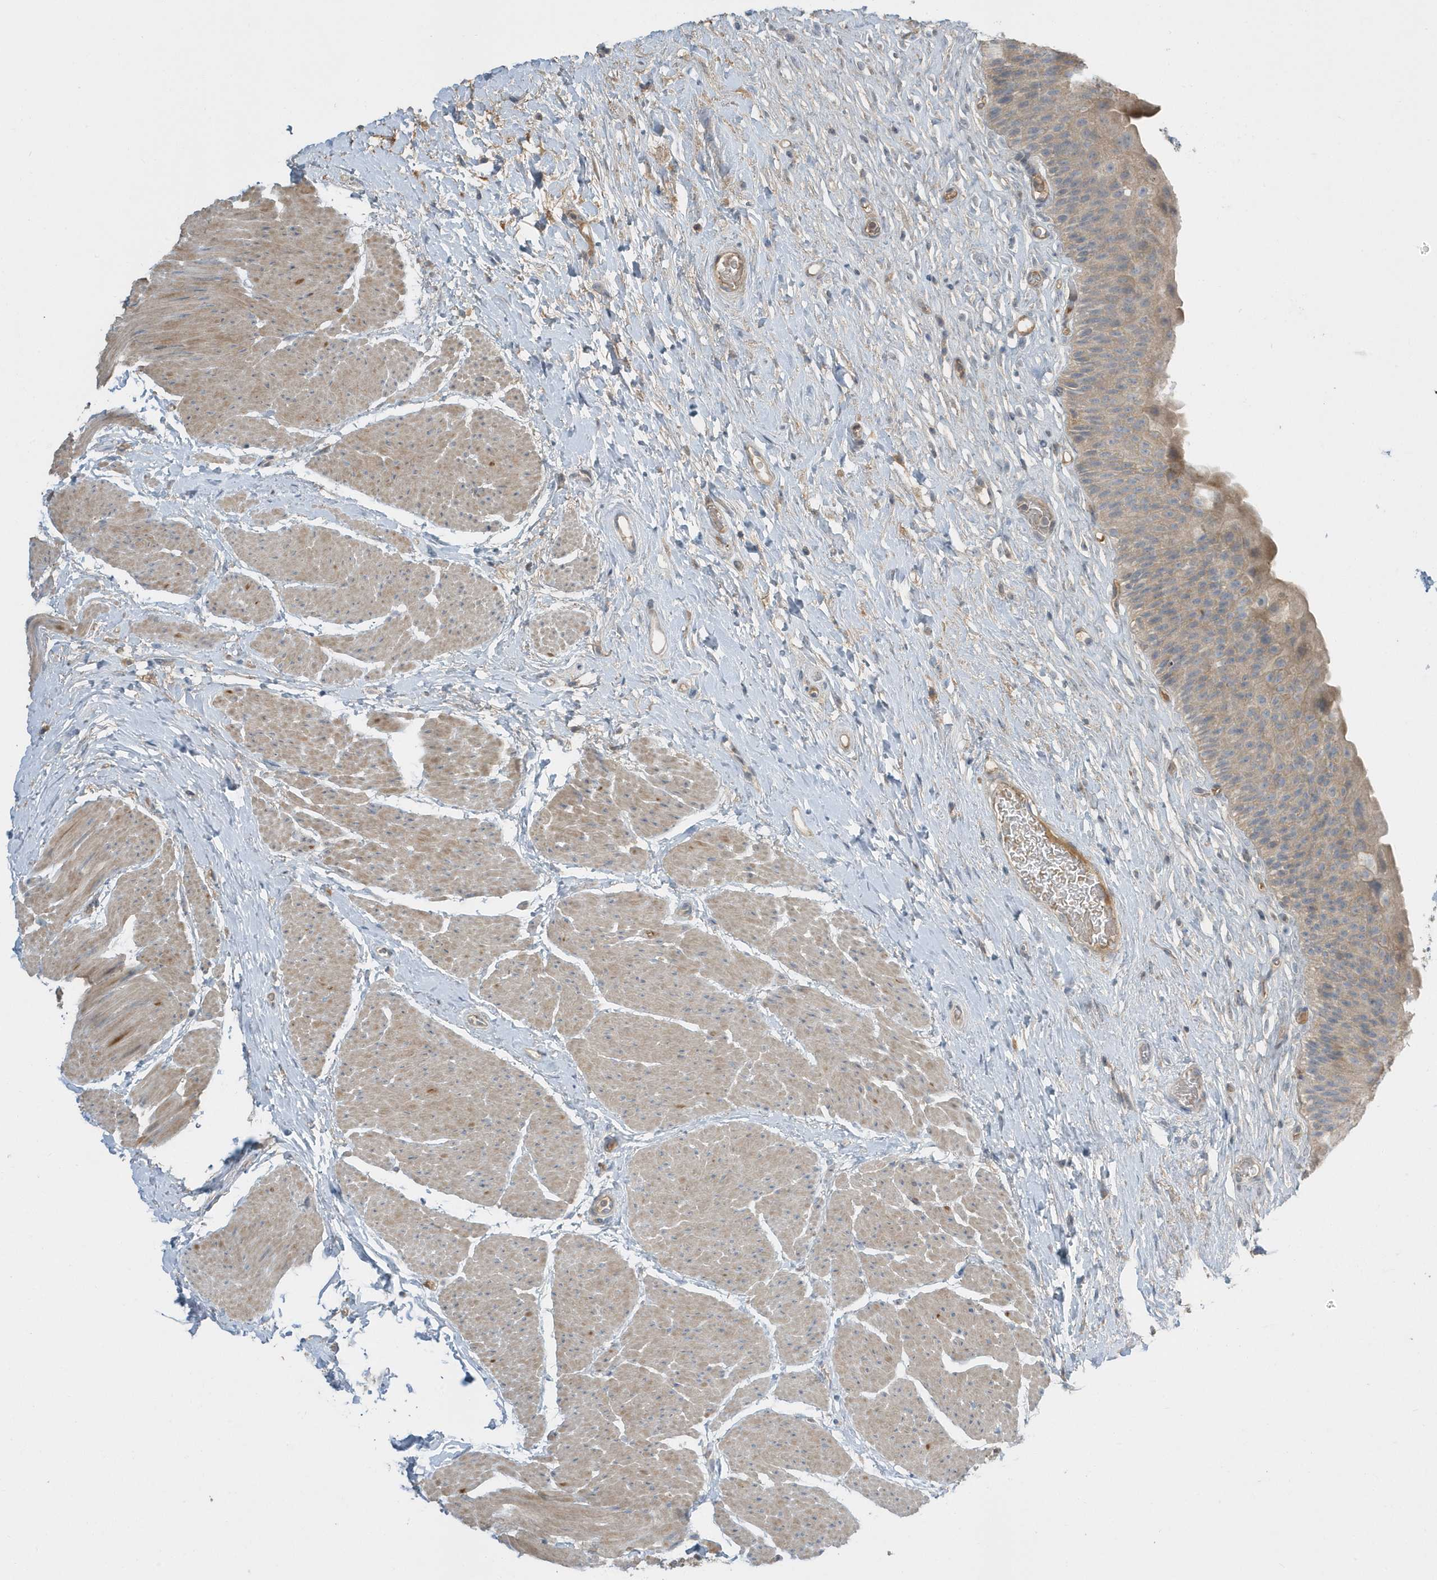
{"staining": {"intensity": "weak", "quantity": "<25%", "location": "cytoplasmic/membranous"}, "tissue": "urinary bladder", "cell_type": "Urothelial cells", "image_type": "normal", "snomed": [{"axis": "morphology", "description": "Normal tissue, NOS"}, {"axis": "topography", "description": "Urinary bladder"}], "caption": "Immunohistochemical staining of unremarkable urinary bladder shows no significant expression in urothelial cells.", "gene": "USP53", "patient": {"sex": "male", "age": 74}}